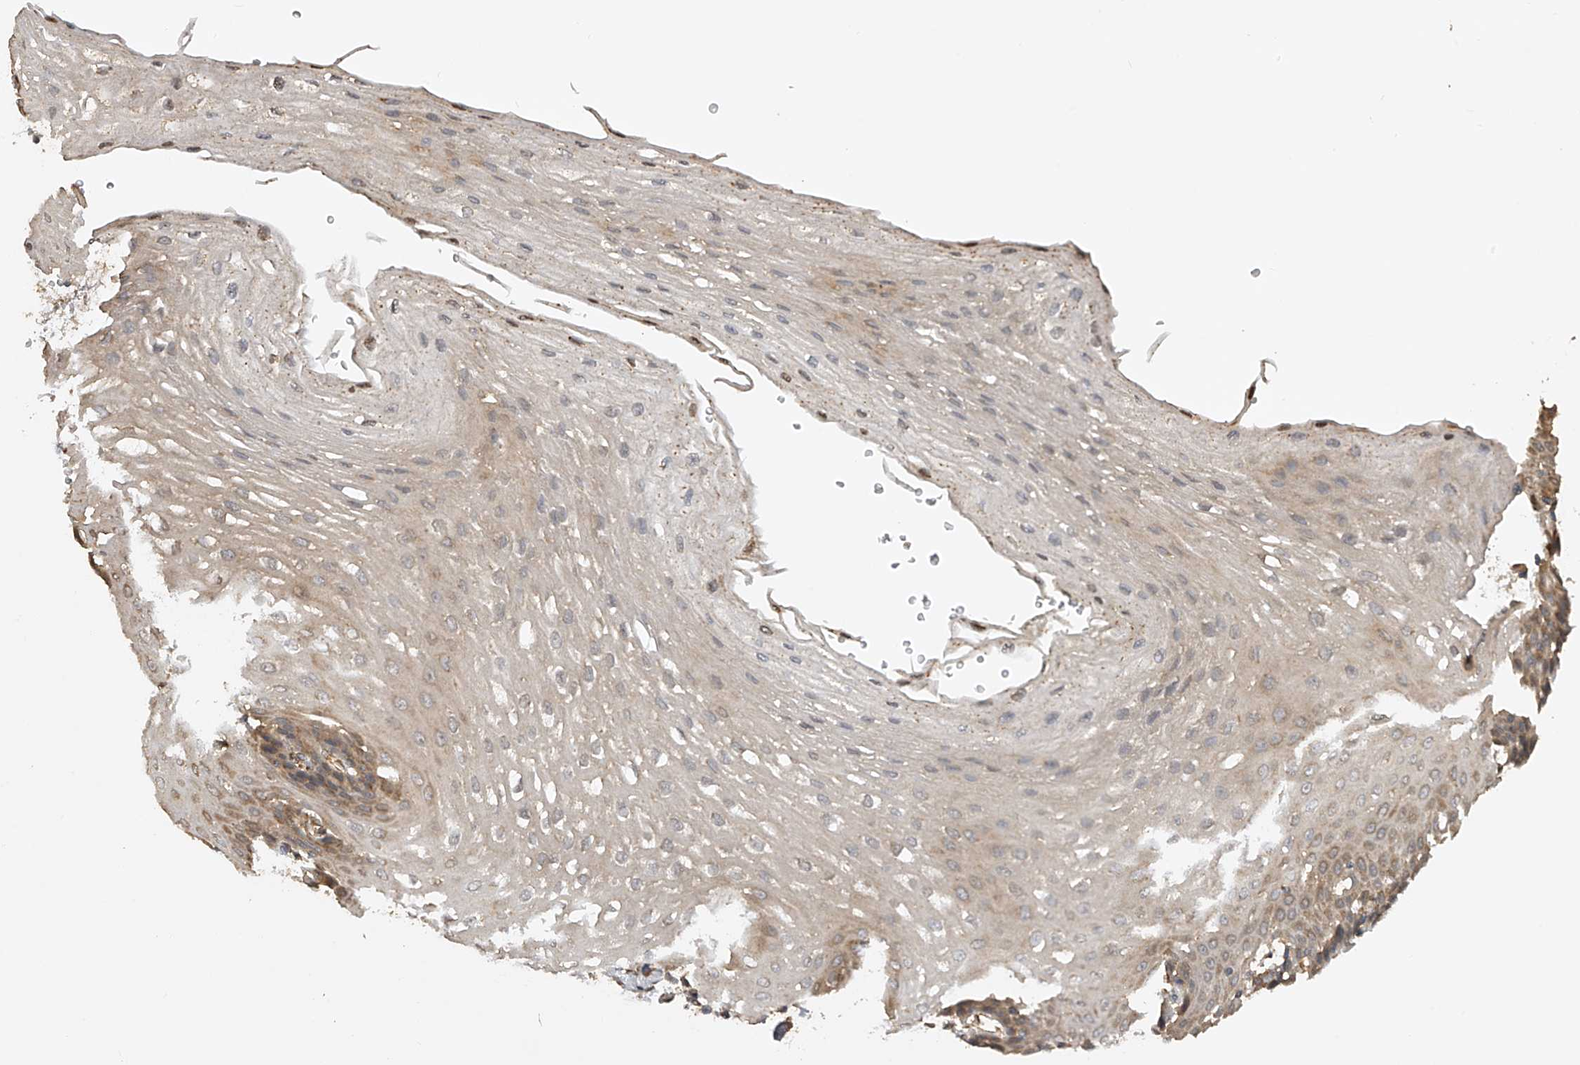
{"staining": {"intensity": "moderate", "quantity": "25%-75%", "location": "cytoplasmic/membranous"}, "tissue": "esophagus", "cell_type": "Squamous epithelial cells", "image_type": "normal", "snomed": [{"axis": "morphology", "description": "Normal tissue, NOS"}, {"axis": "topography", "description": "Esophagus"}], "caption": "Approximately 25%-75% of squamous epithelial cells in normal human esophagus show moderate cytoplasmic/membranous protein positivity as visualized by brown immunohistochemical staining.", "gene": "PTPRA", "patient": {"sex": "female", "age": 66}}